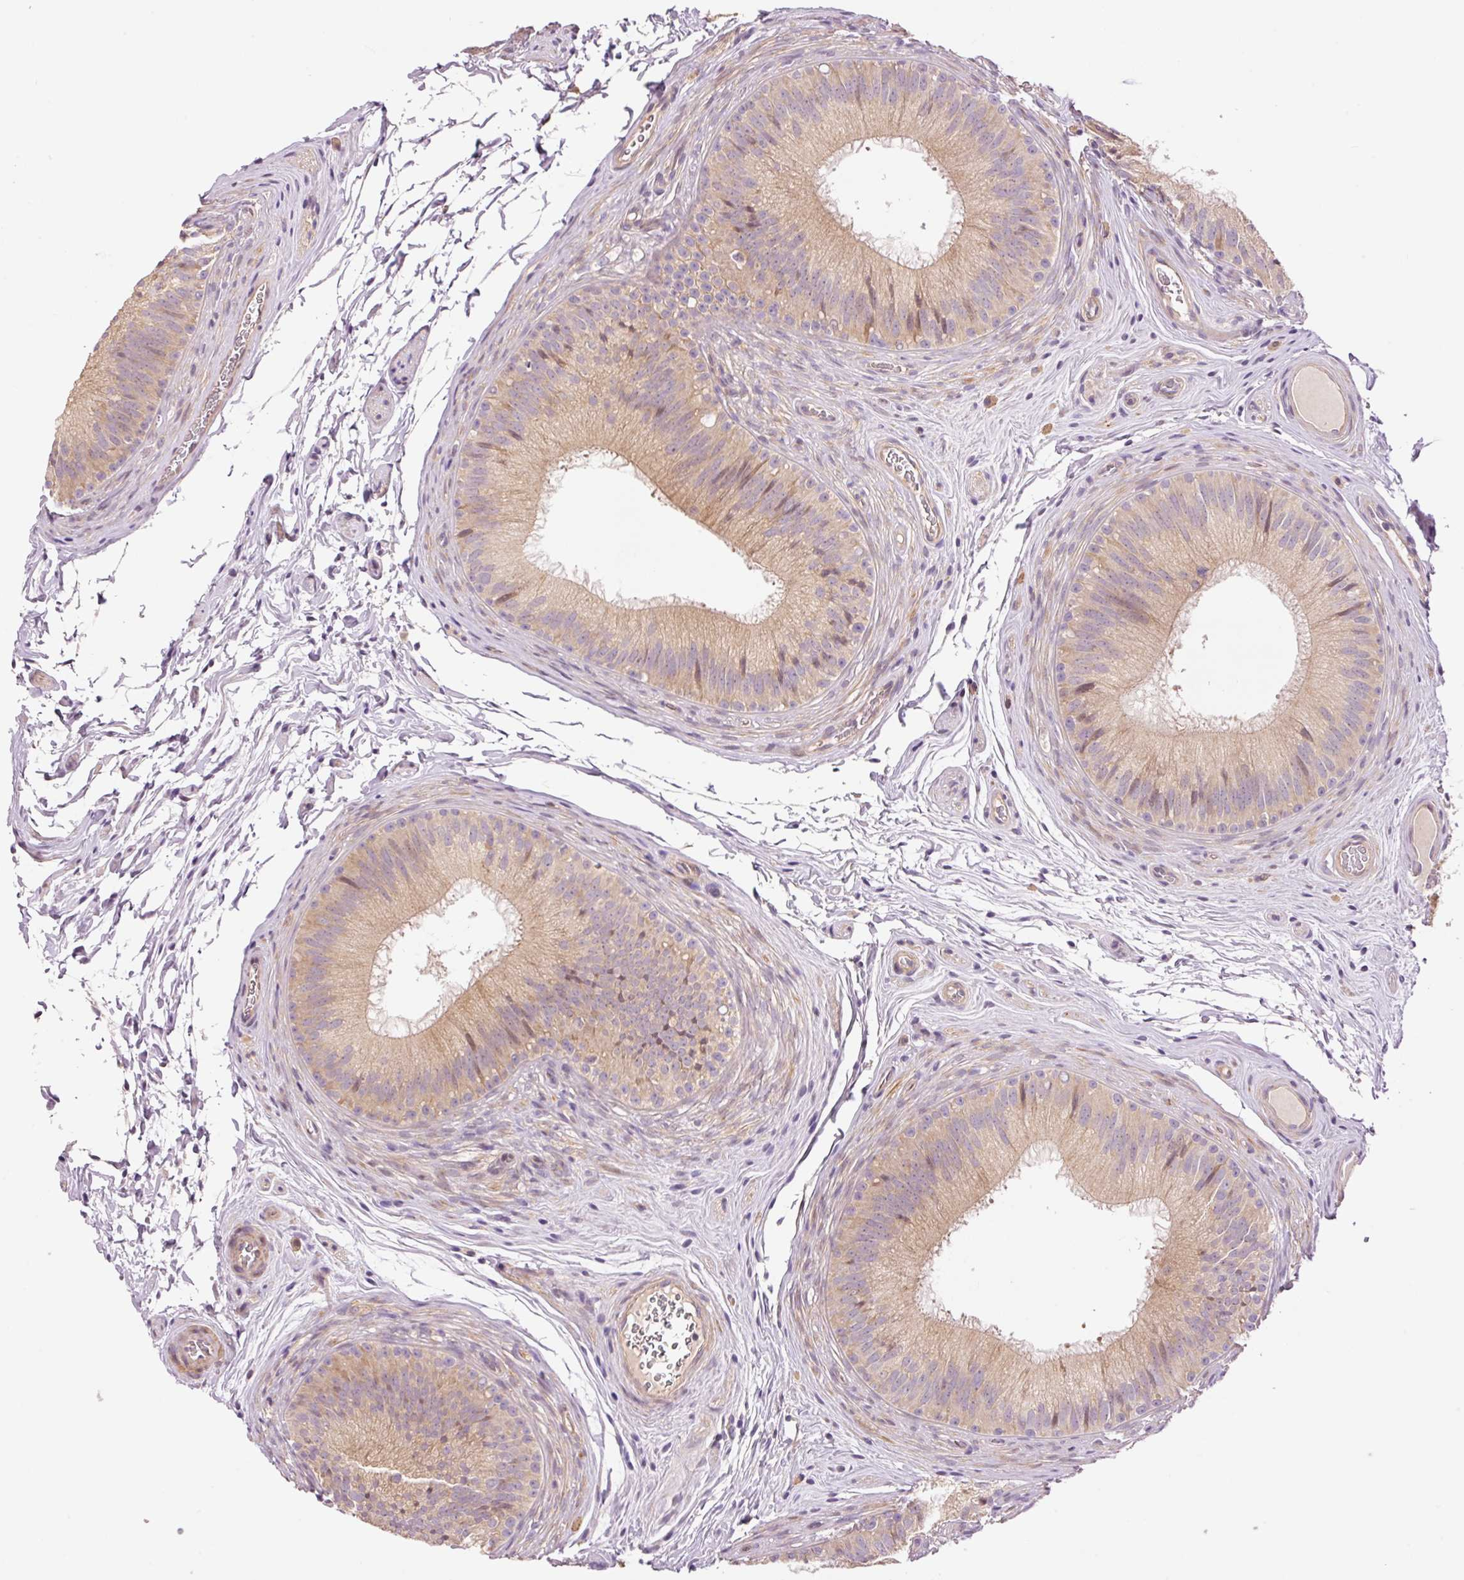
{"staining": {"intensity": "weak", "quantity": ">75%", "location": "cytoplasmic/membranous"}, "tissue": "epididymis", "cell_type": "Glandular cells", "image_type": "normal", "snomed": [{"axis": "morphology", "description": "Normal tissue, NOS"}, {"axis": "topography", "description": "Epididymis"}], "caption": "Immunohistochemical staining of benign human epididymis reveals >75% levels of weak cytoplasmic/membranous protein staining in about >75% of glandular cells. The staining is performed using DAB brown chromogen to label protein expression. The nuclei are counter-stained blue using hematoxylin.", "gene": "SLC29A3", "patient": {"sex": "male", "age": 24}}